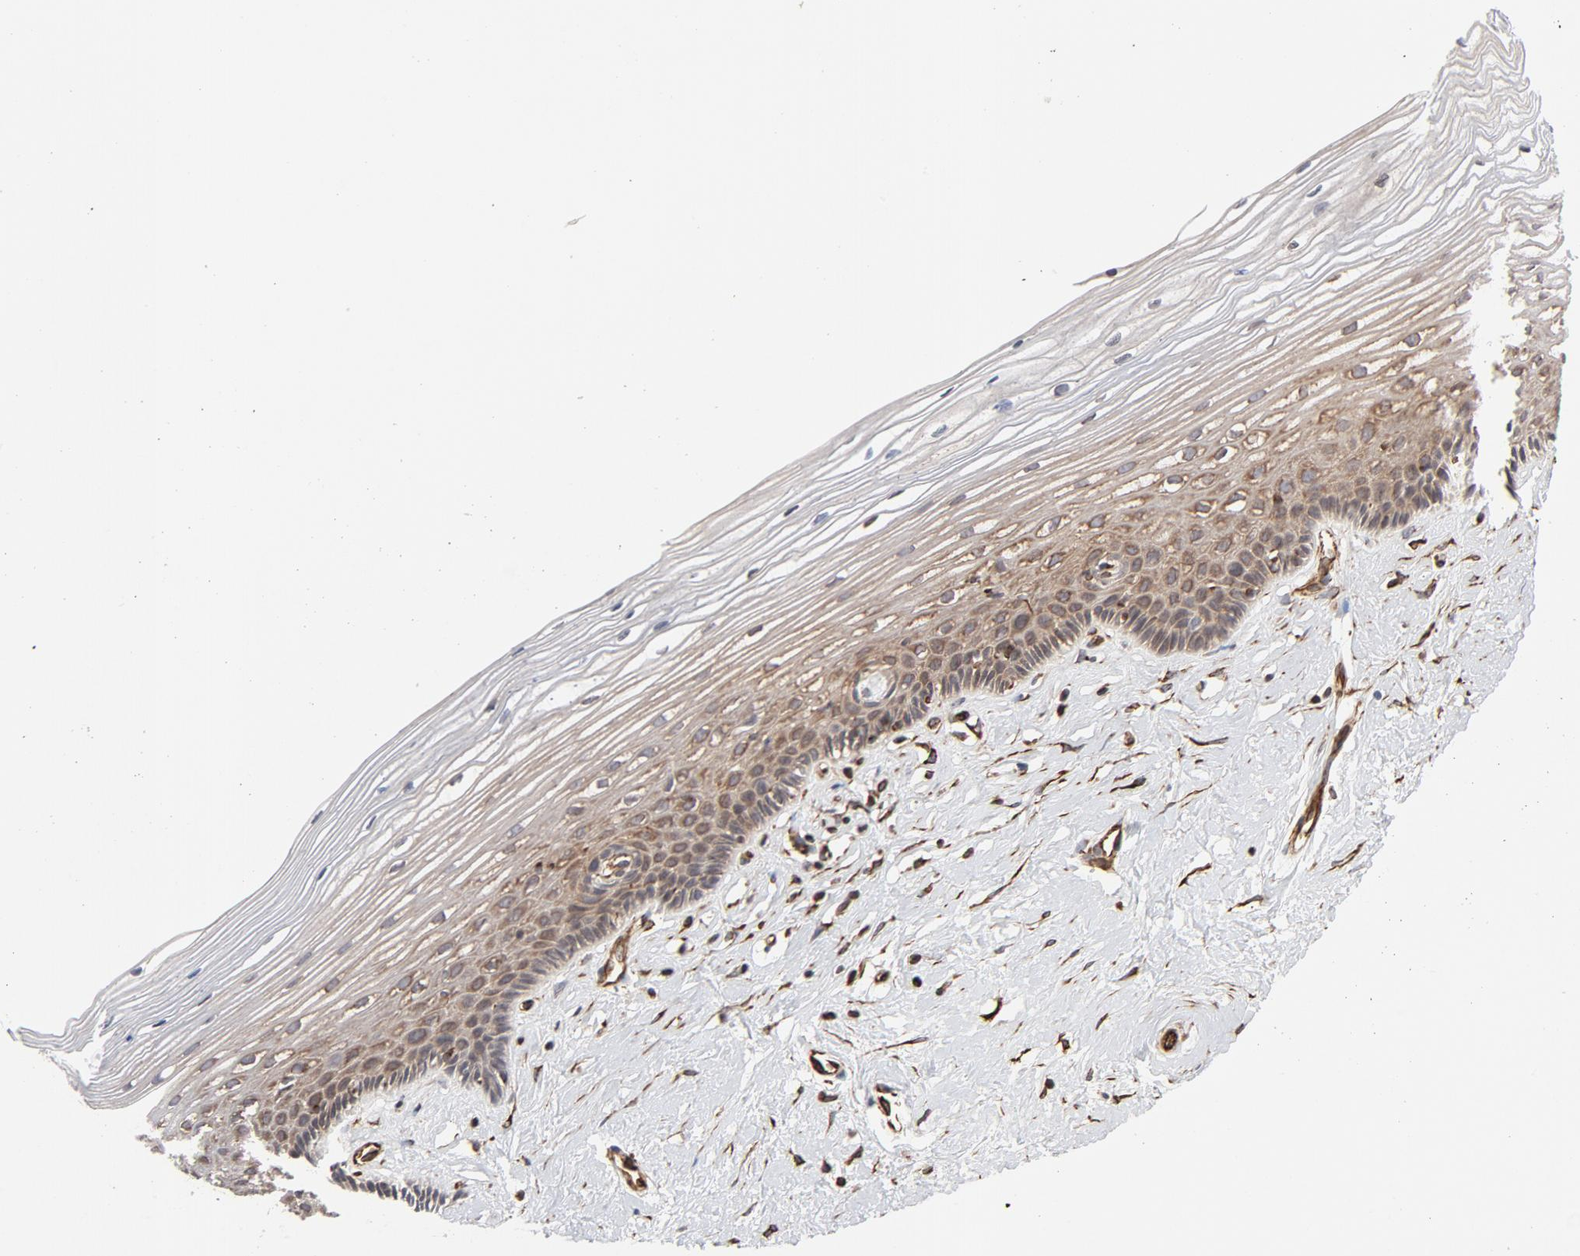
{"staining": {"intensity": "moderate", "quantity": ">75%", "location": "cytoplasmic/membranous"}, "tissue": "cervix", "cell_type": "Glandular cells", "image_type": "normal", "snomed": [{"axis": "morphology", "description": "Normal tissue, NOS"}, {"axis": "topography", "description": "Cervix"}], "caption": "Immunohistochemistry photomicrograph of normal cervix: cervix stained using immunohistochemistry demonstrates medium levels of moderate protein expression localized specifically in the cytoplasmic/membranous of glandular cells, appearing as a cytoplasmic/membranous brown color.", "gene": "DNAAF2", "patient": {"sex": "female", "age": 40}}